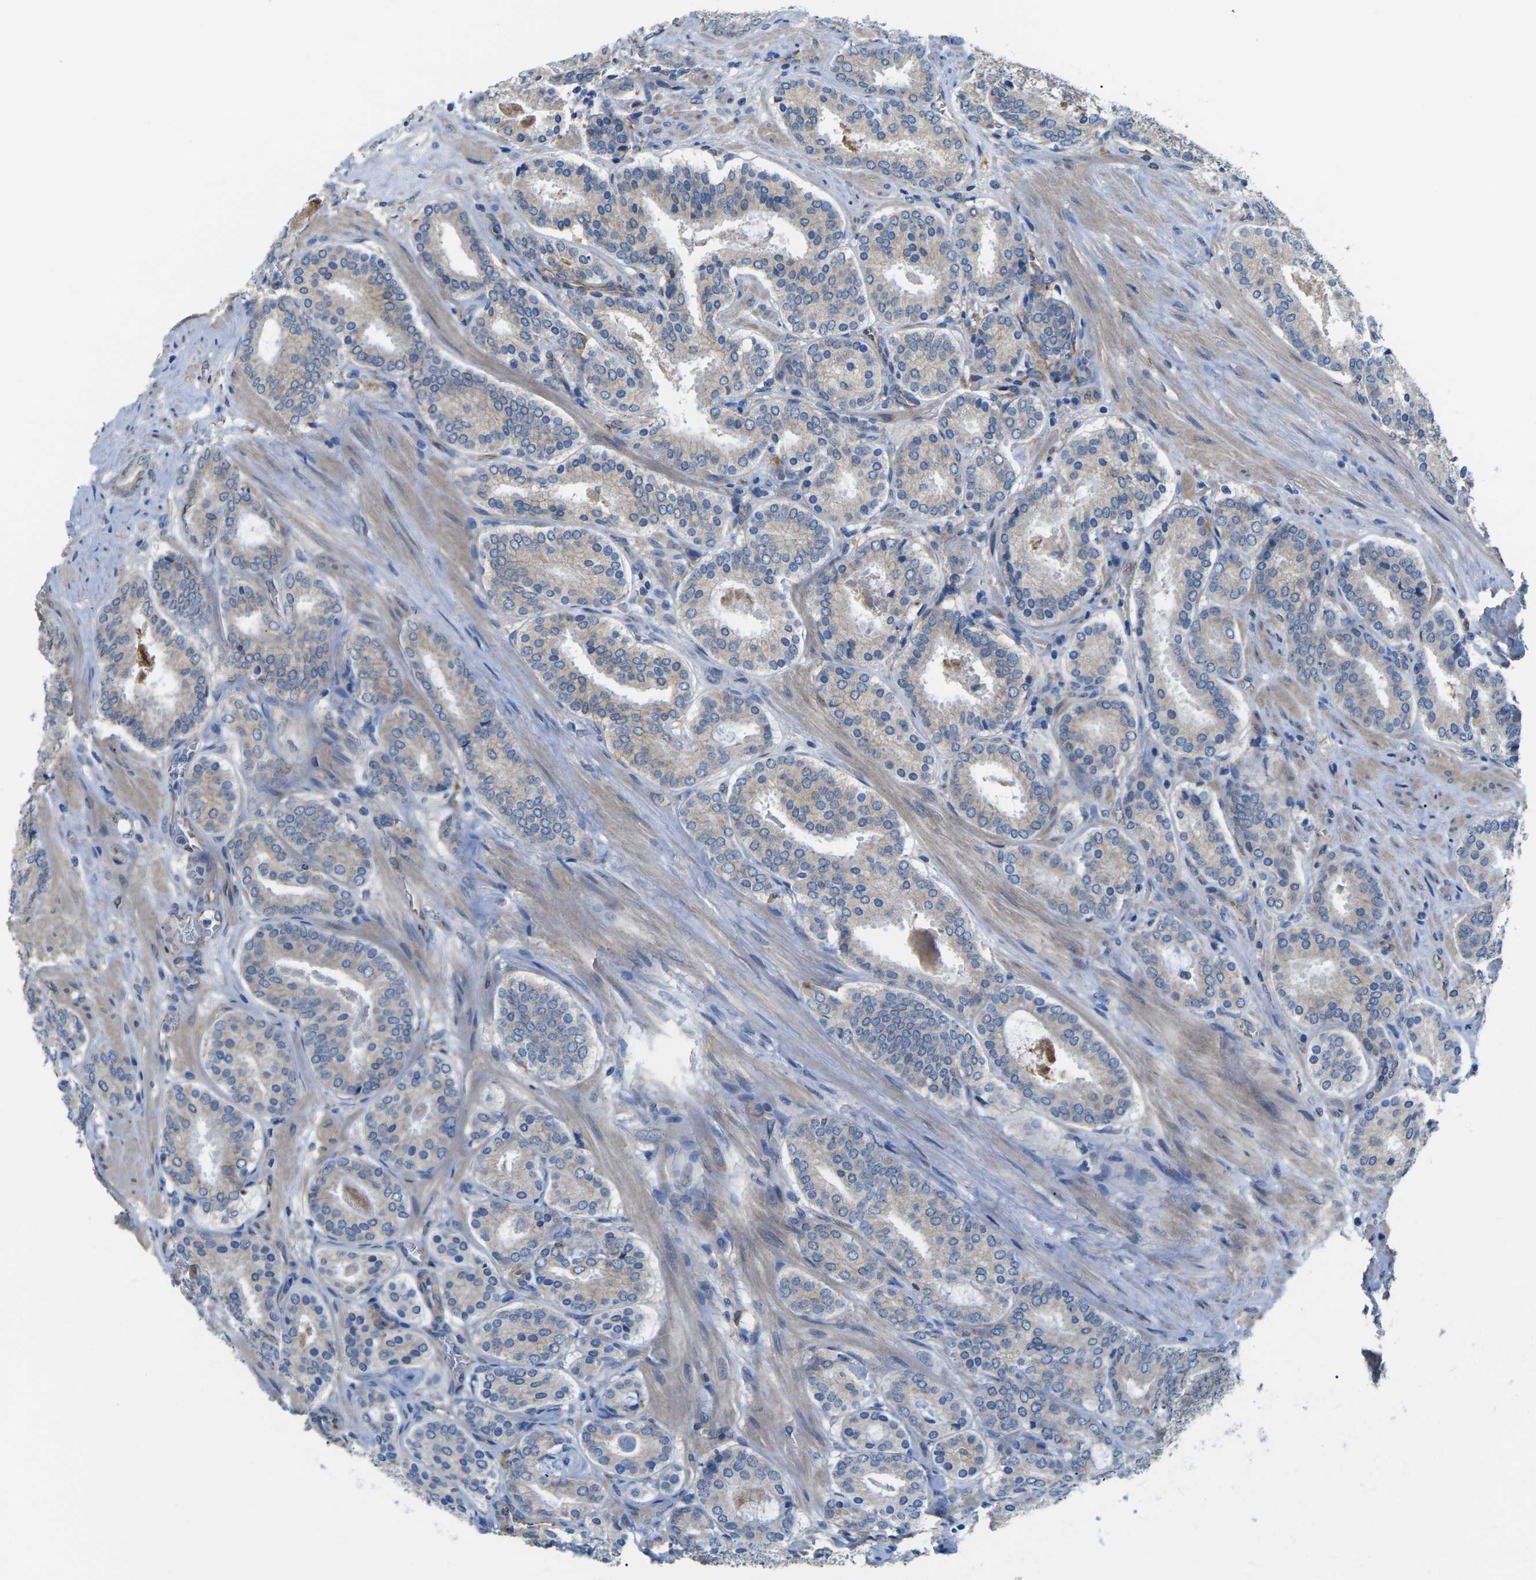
{"staining": {"intensity": "weak", "quantity": ">75%", "location": "cytoplasmic/membranous"}, "tissue": "prostate cancer", "cell_type": "Tumor cells", "image_type": "cancer", "snomed": [{"axis": "morphology", "description": "Adenocarcinoma, Low grade"}, {"axis": "topography", "description": "Prostate"}], "caption": "Prostate adenocarcinoma (low-grade) stained for a protein (brown) exhibits weak cytoplasmic/membranous positive staining in approximately >75% of tumor cells.", "gene": "CTNND1", "patient": {"sex": "male", "age": 69}}